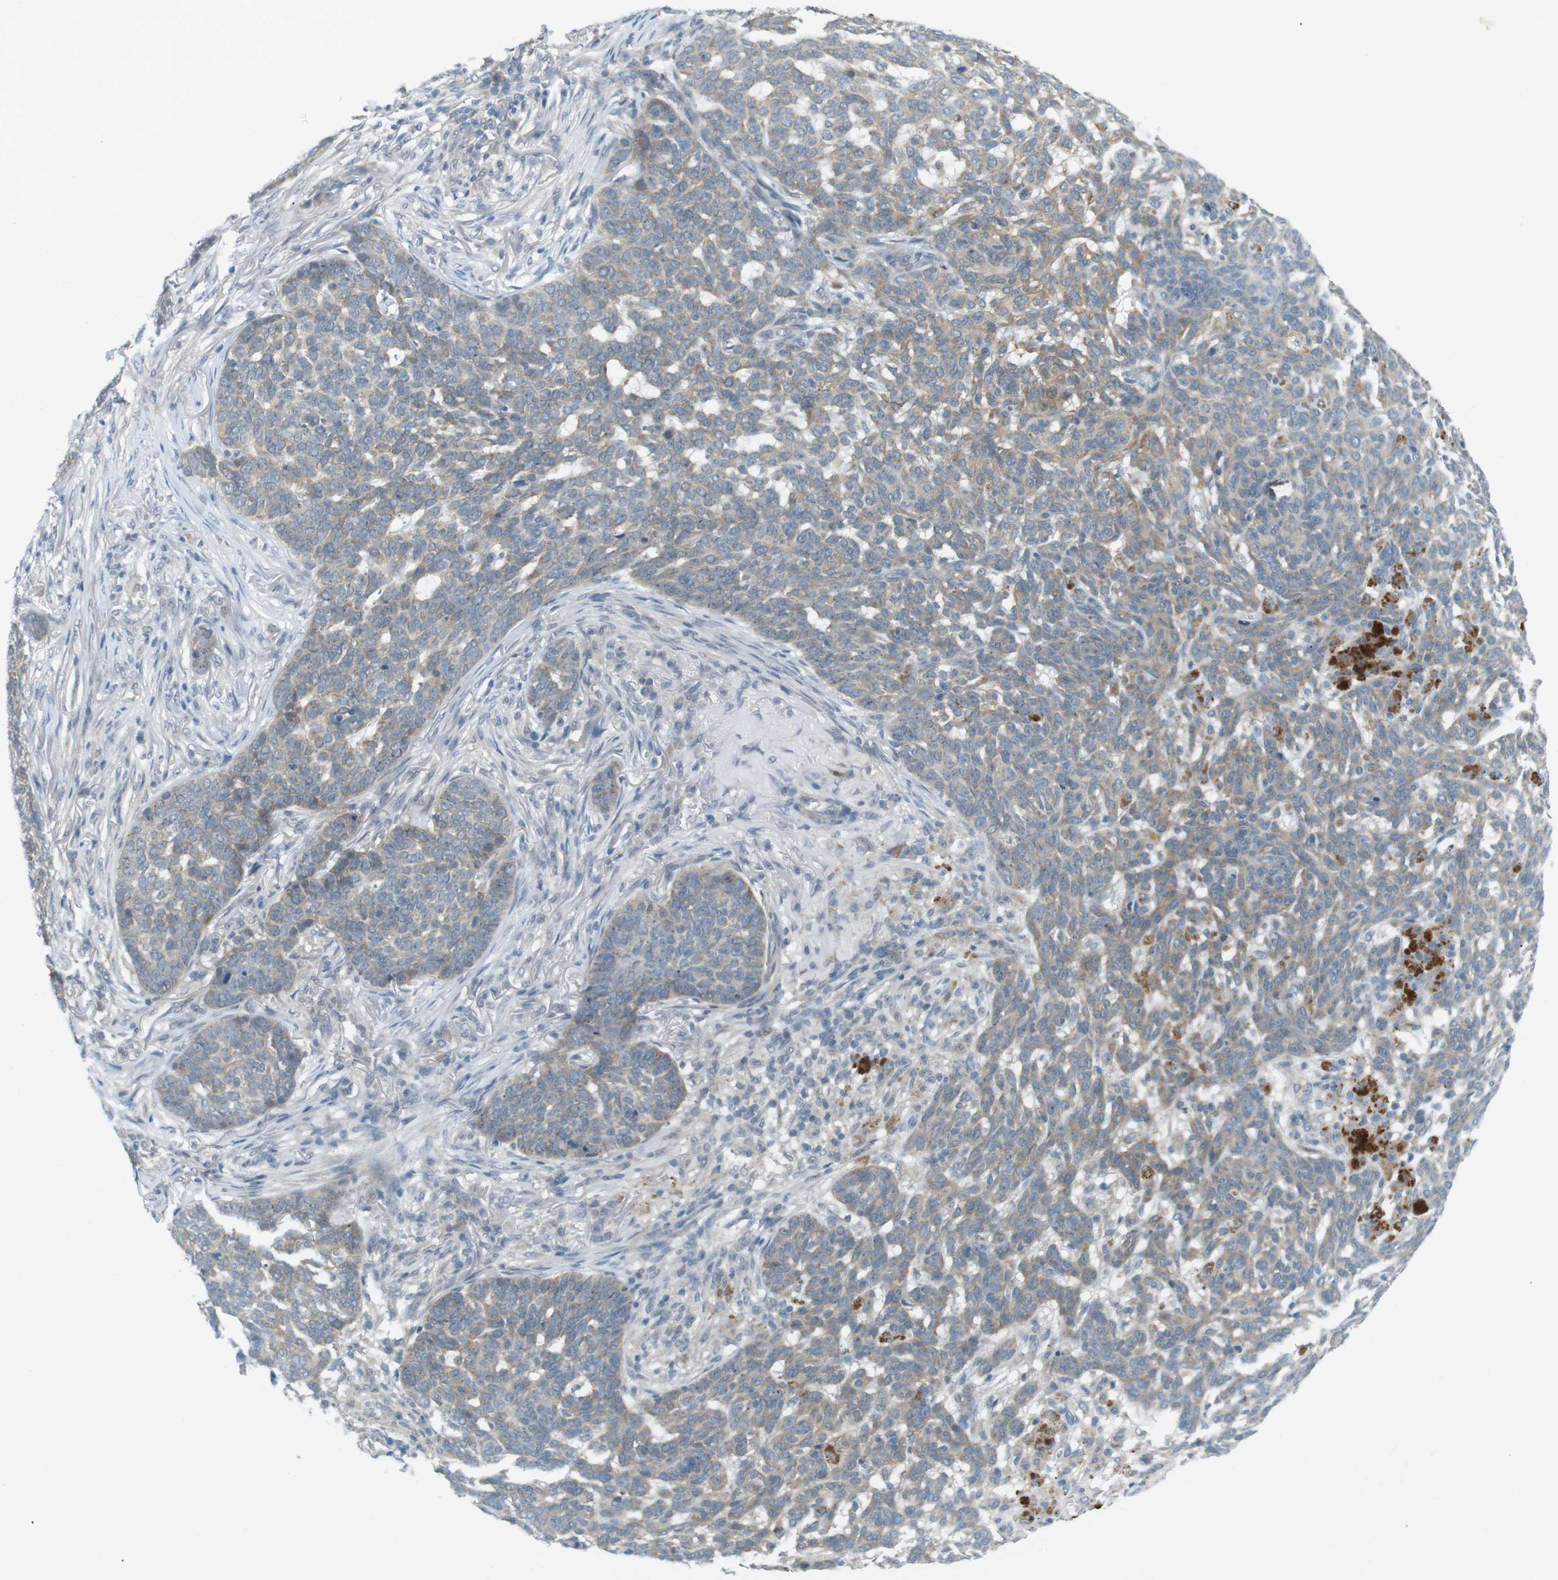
{"staining": {"intensity": "weak", "quantity": "25%-75%", "location": "cytoplasmic/membranous"}, "tissue": "skin cancer", "cell_type": "Tumor cells", "image_type": "cancer", "snomed": [{"axis": "morphology", "description": "Basal cell carcinoma"}, {"axis": "topography", "description": "Skin"}], "caption": "Skin cancer stained with a protein marker reveals weak staining in tumor cells.", "gene": "RTN3", "patient": {"sex": "male", "age": 85}}